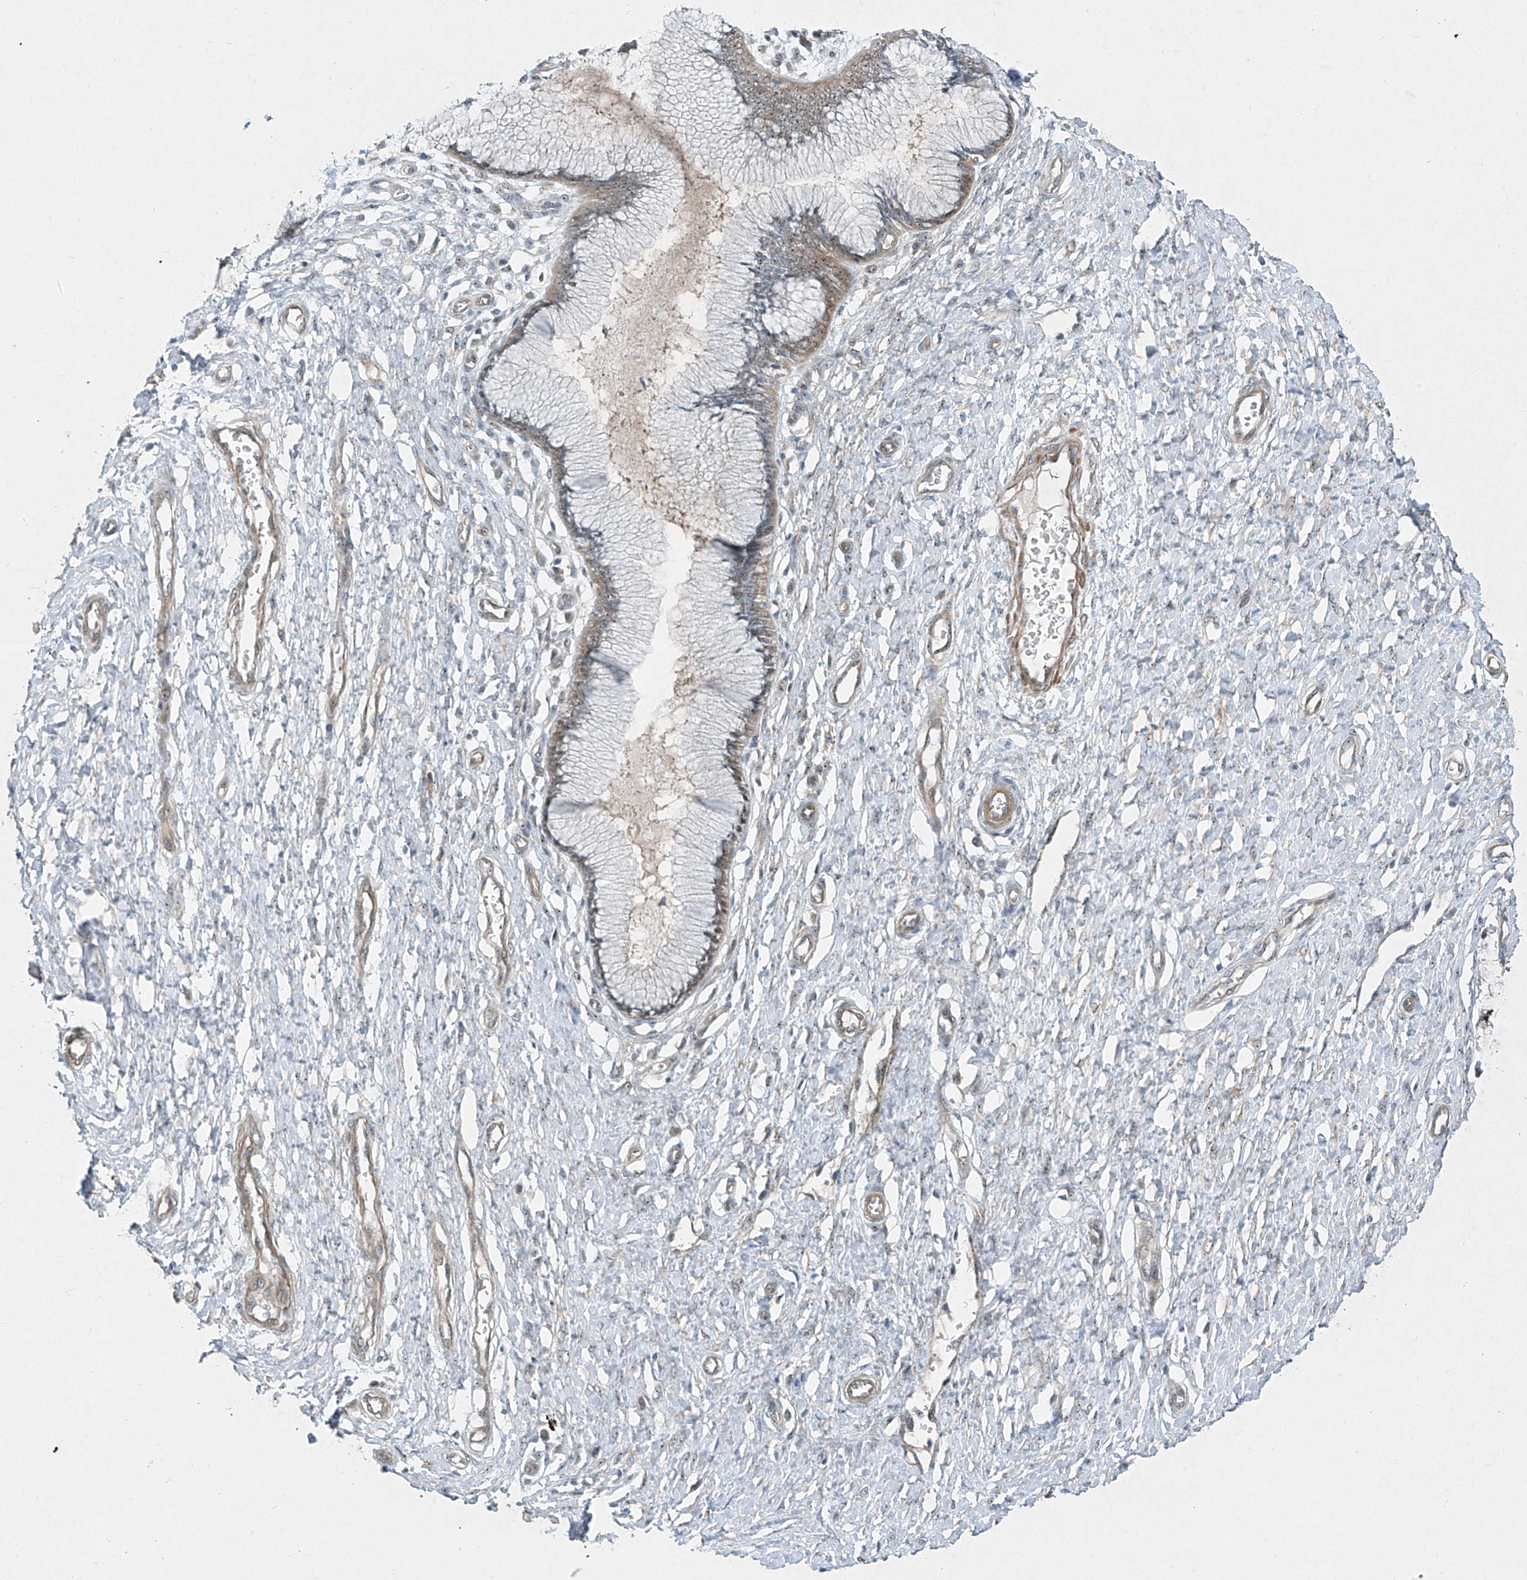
{"staining": {"intensity": "weak", "quantity": "25%-75%", "location": "cytoplasmic/membranous"}, "tissue": "cervix", "cell_type": "Glandular cells", "image_type": "normal", "snomed": [{"axis": "morphology", "description": "Normal tissue, NOS"}, {"axis": "topography", "description": "Cervix"}], "caption": "The immunohistochemical stain shows weak cytoplasmic/membranous expression in glandular cells of unremarkable cervix. (DAB (3,3'-diaminobenzidine) IHC, brown staining for protein, blue staining for nuclei).", "gene": "PPCS", "patient": {"sex": "female", "age": 55}}